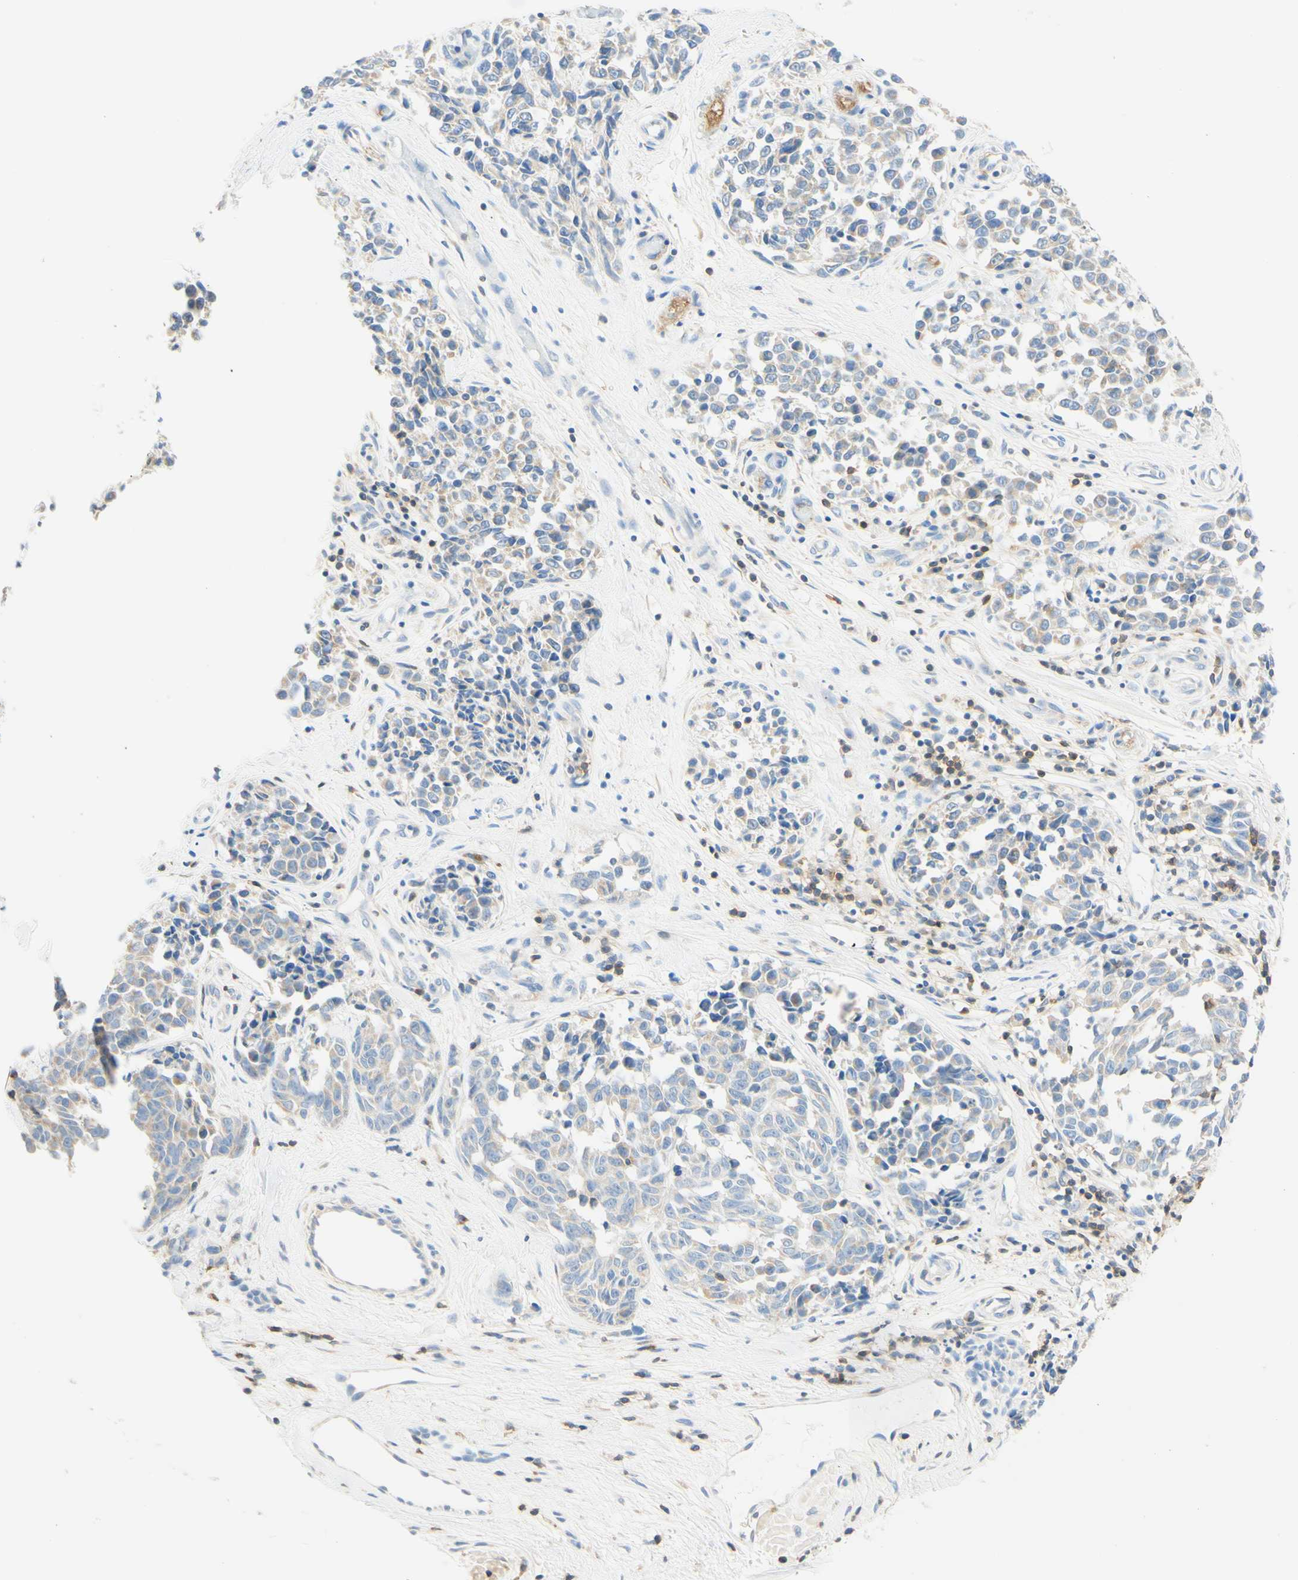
{"staining": {"intensity": "weak", "quantity": "25%-75%", "location": "cytoplasmic/membranous"}, "tissue": "melanoma", "cell_type": "Tumor cells", "image_type": "cancer", "snomed": [{"axis": "morphology", "description": "Malignant melanoma, NOS"}, {"axis": "topography", "description": "Skin"}], "caption": "Malignant melanoma stained for a protein (brown) demonstrates weak cytoplasmic/membranous positive staining in approximately 25%-75% of tumor cells.", "gene": "LAT", "patient": {"sex": "female", "age": 64}}